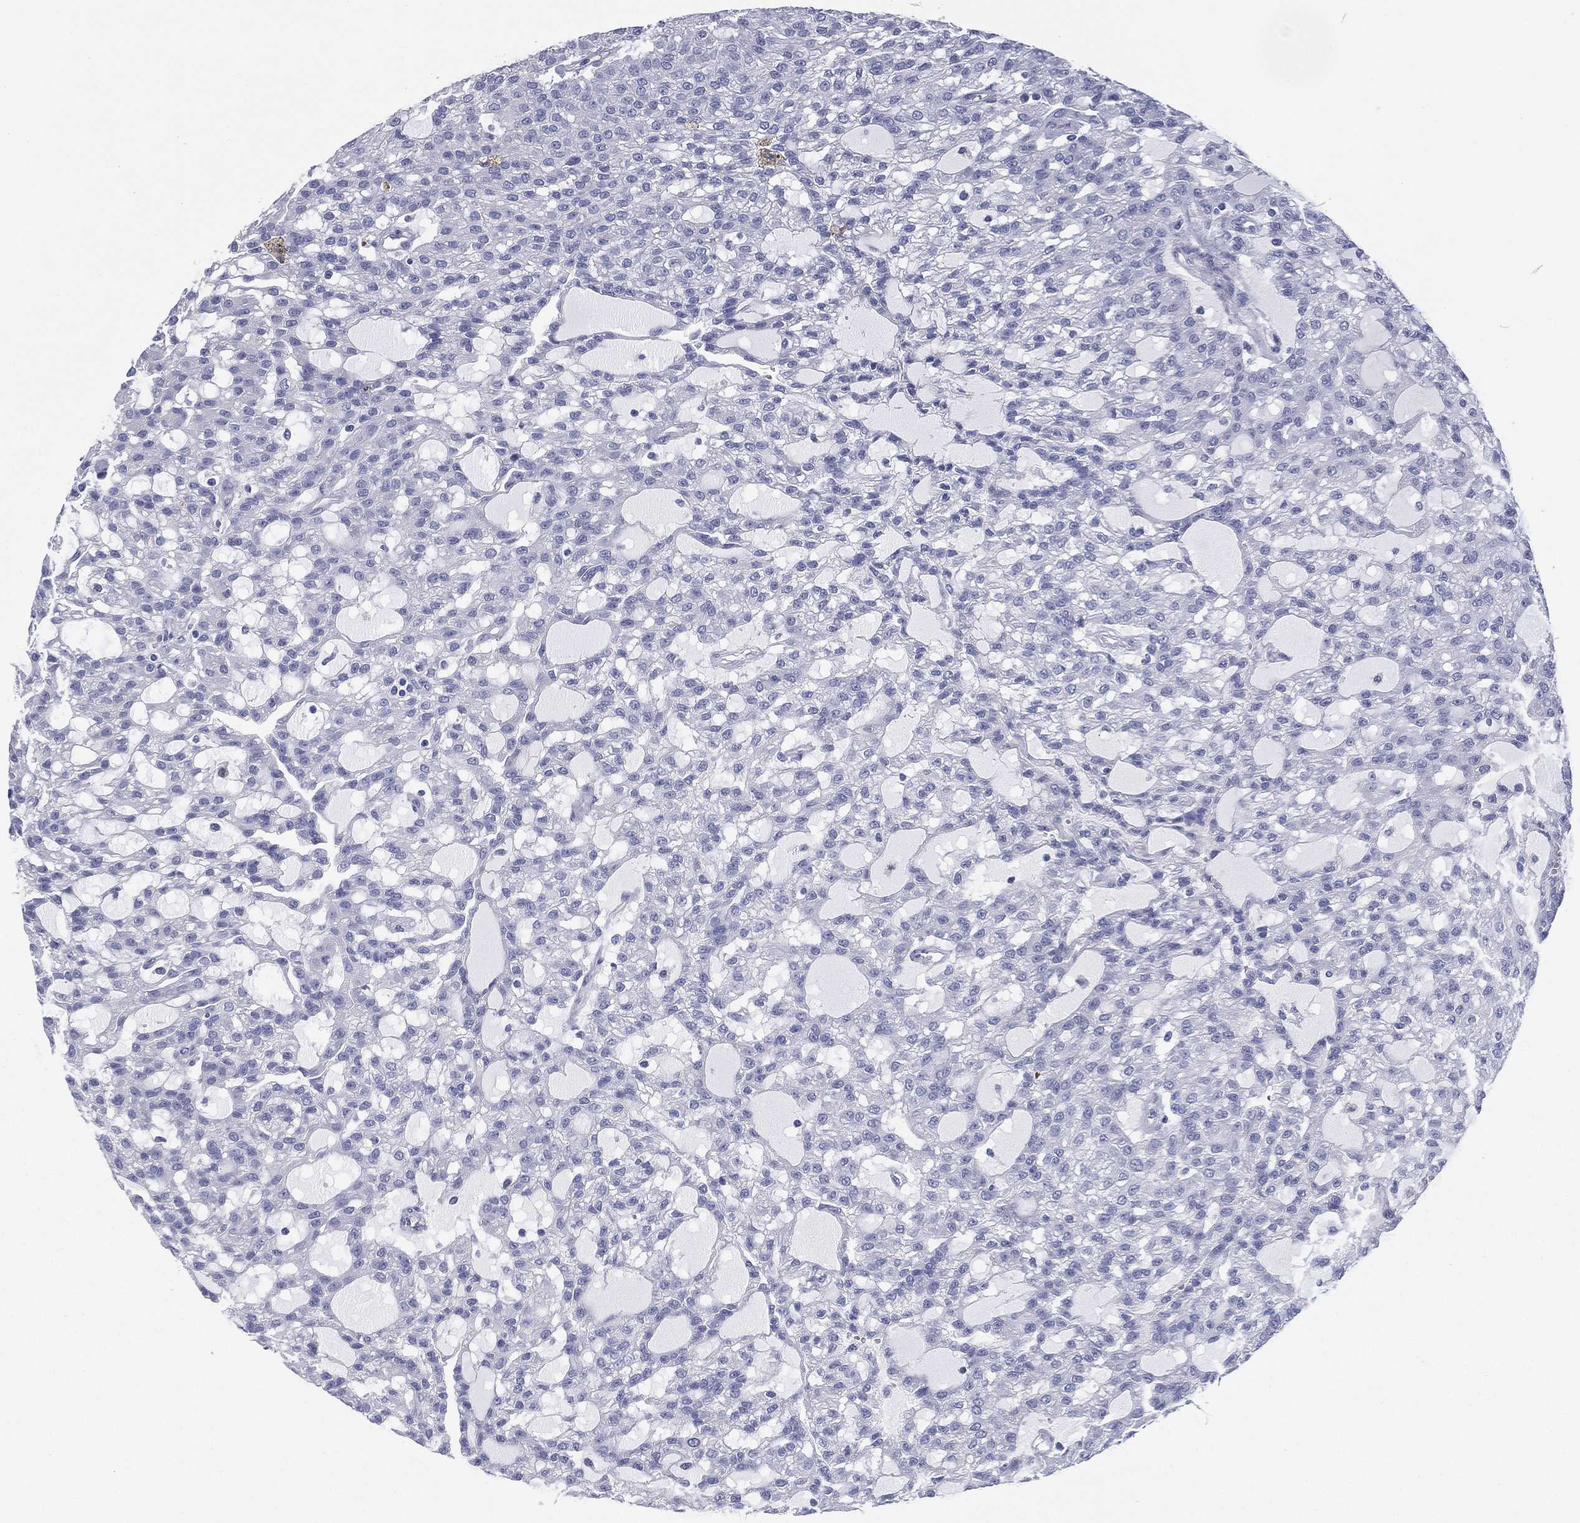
{"staining": {"intensity": "negative", "quantity": "none", "location": "none"}, "tissue": "renal cancer", "cell_type": "Tumor cells", "image_type": "cancer", "snomed": [{"axis": "morphology", "description": "Adenocarcinoma, NOS"}, {"axis": "topography", "description": "Kidney"}], "caption": "High magnification brightfield microscopy of adenocarcinoma (renal) stained with DAB (3,3'-diaminobenzidine) (brown) and counterstained with hematoxylin (blue): tumor cells show no significant expression. The staining is performed using DAB (3,3'-diaminobenzidine) brown chromogen with nuclei counter-stained in using hematoxylin.", "gene": "FCER2", "patient": {"sex": "male", "age": 63}}